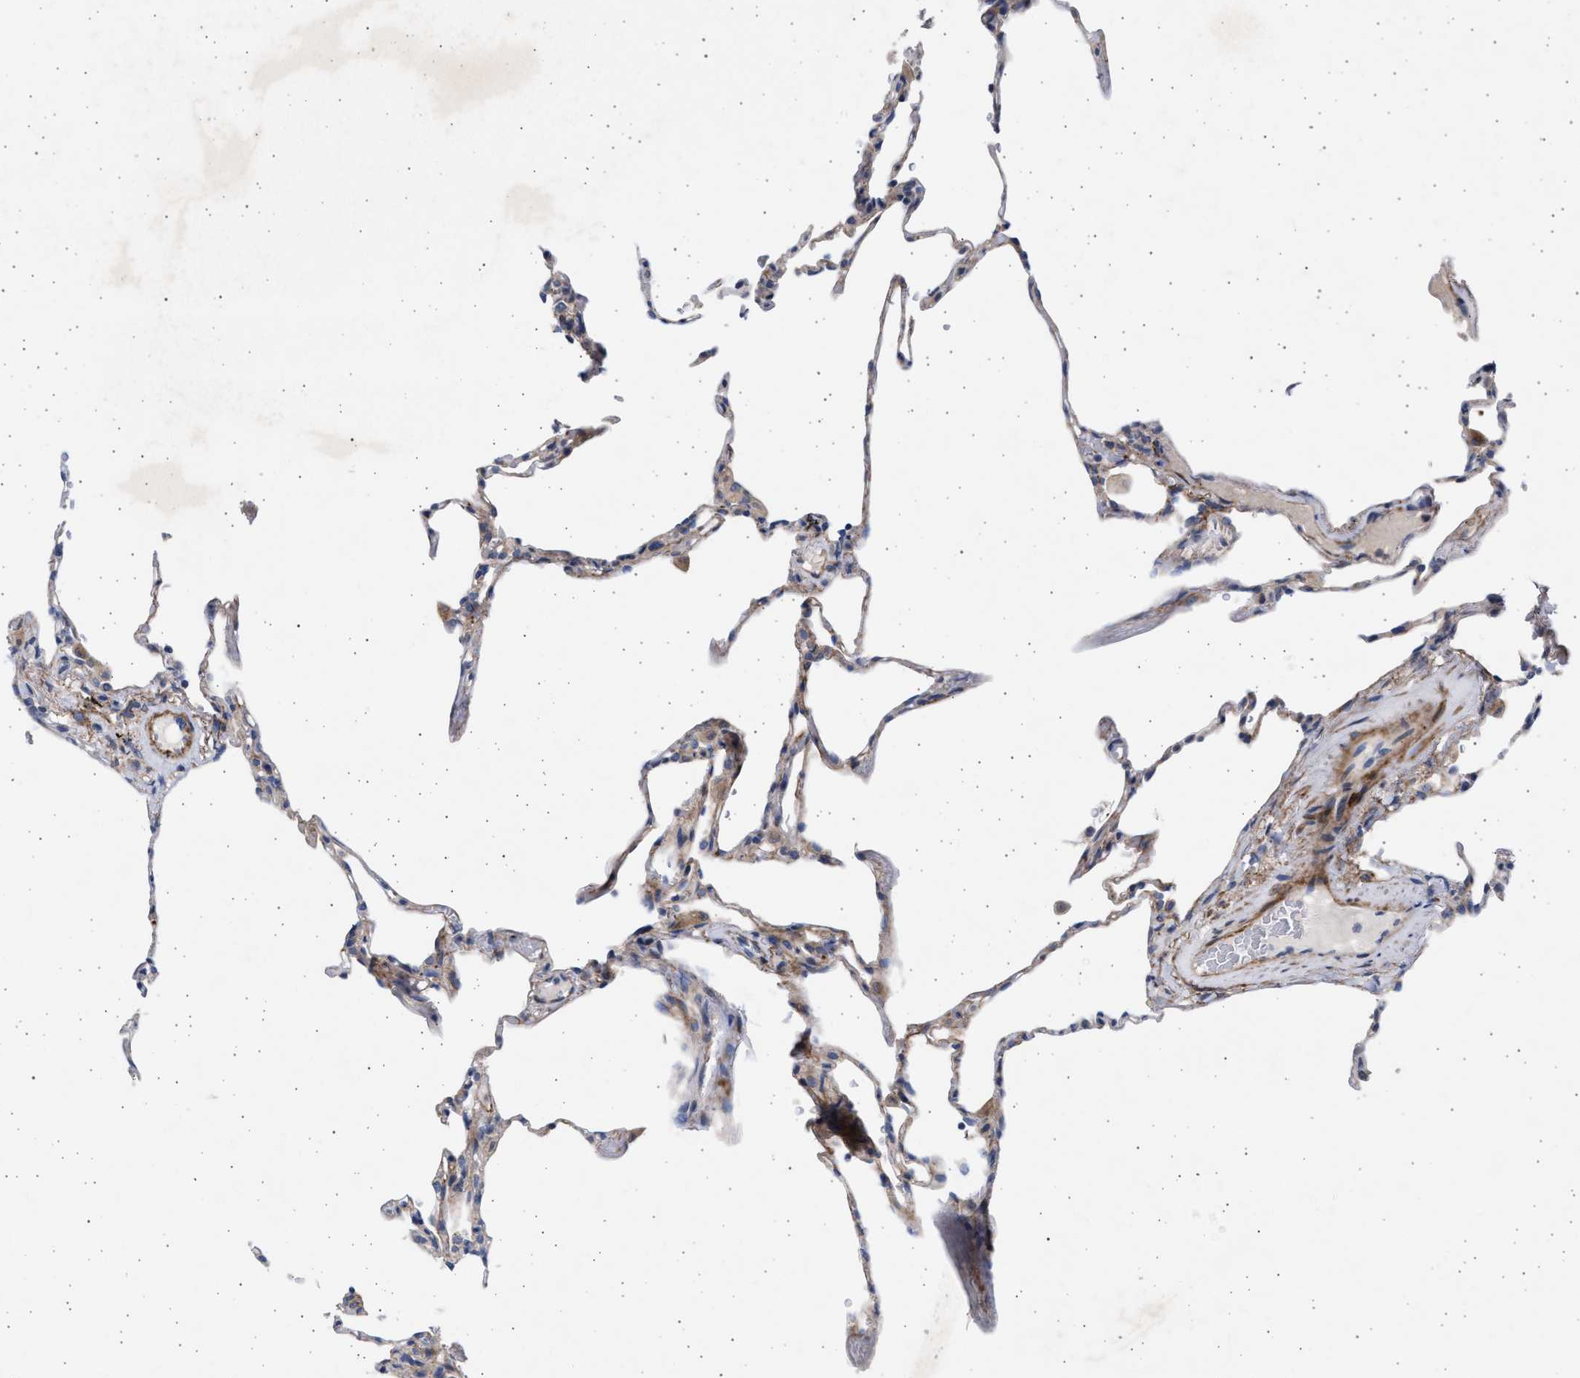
{"staining": {"intensity": "negative", "quantity": "none", "location": "none"}, "tissue": "lung", "cell_type": "Alveolar cells", "image_type": "normal", "snomed": [{"axis": "morphology", "description": "Normal tissue, NOS"}, {"axis": "topography", "description": "Lung"}], "caption": "Micrograph shows no protein positivity in alveolar cells of unremarkable lung.", "gene": "NBR1", "patient": {"sex": "male", "age": 59}}